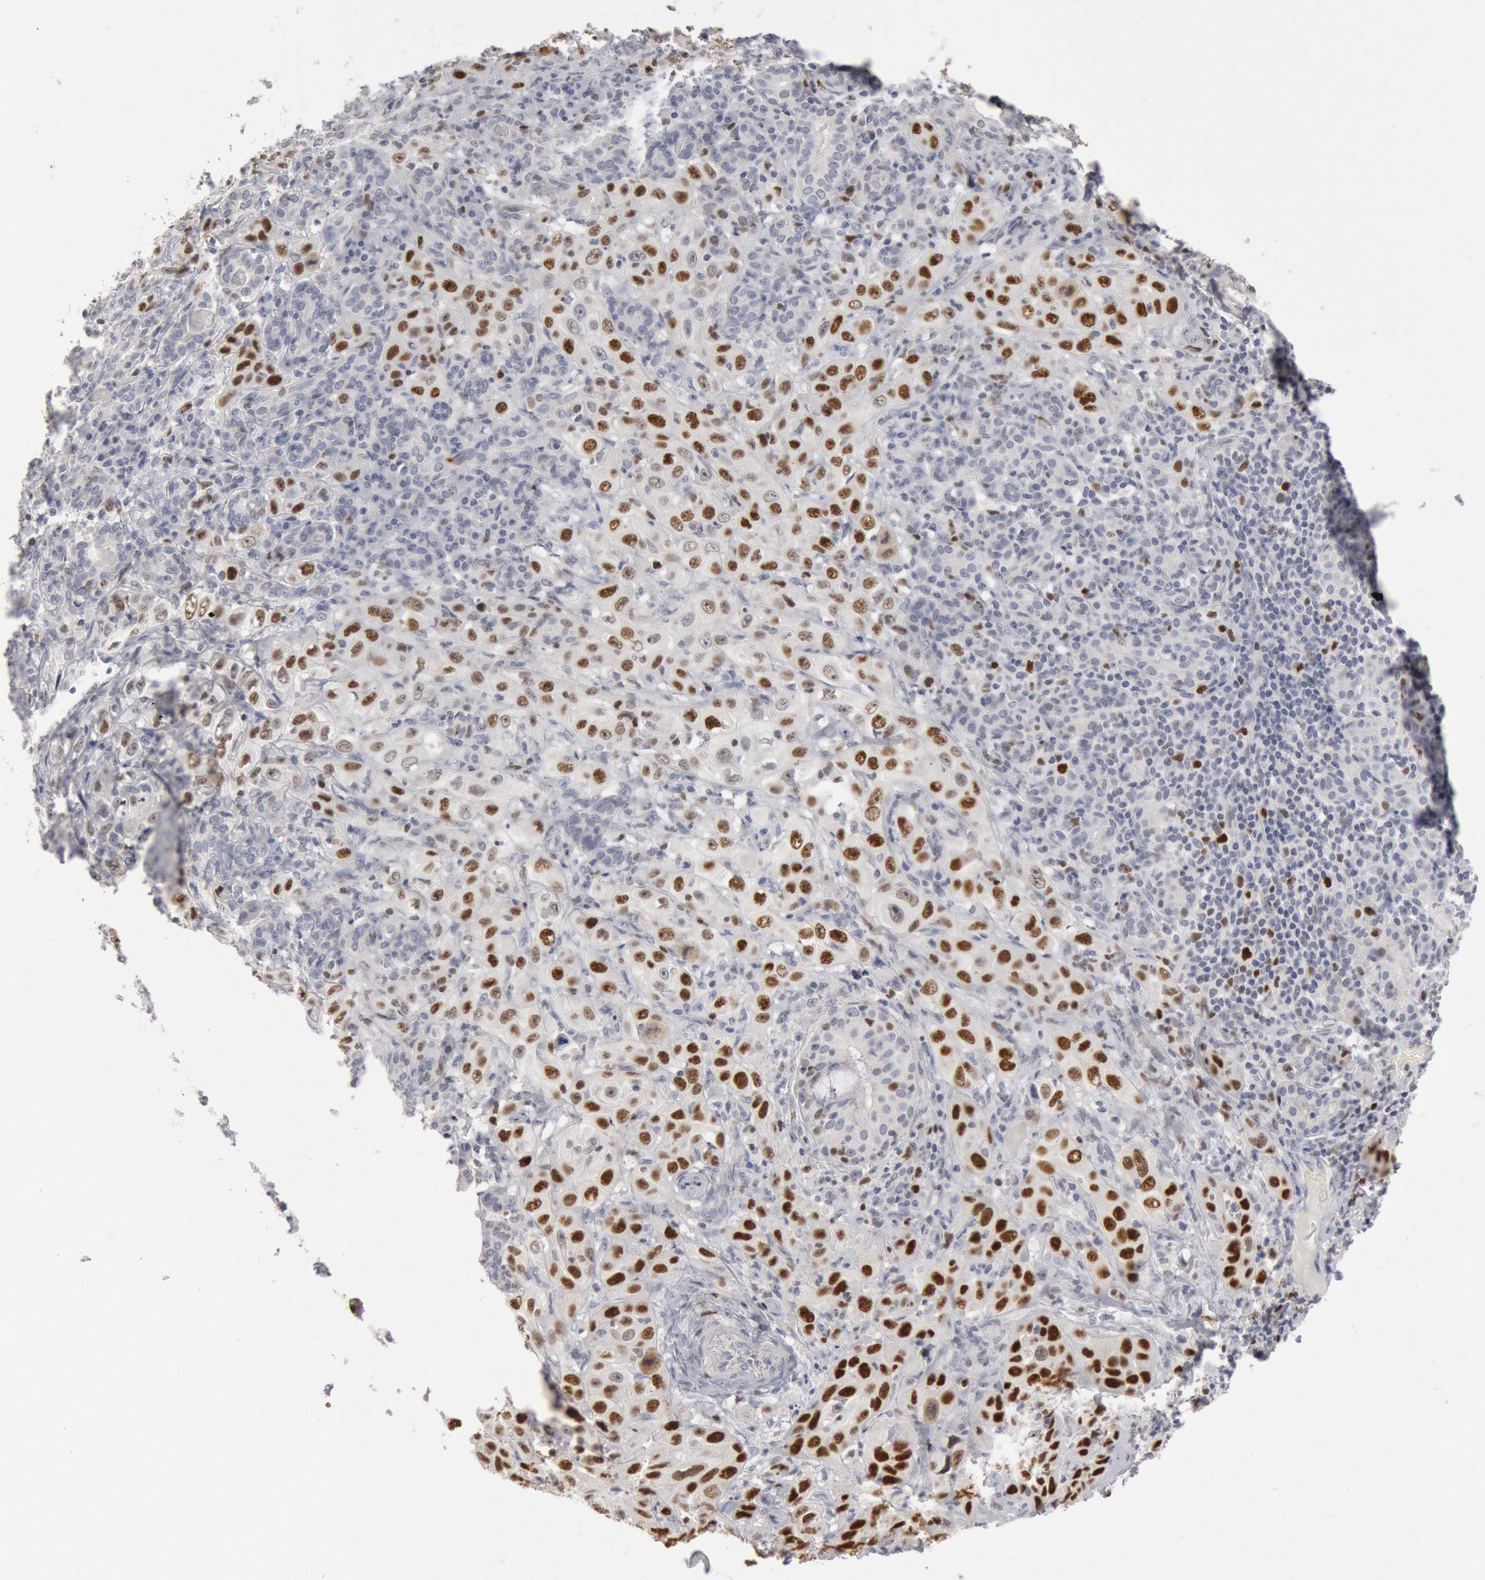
{"staining": {"intensity": "strong", "quantity": "25%-75%", "location": "nuclear"}, "tissue": "skin cancer", "cell_type": "Tumor cells", "image_type": "cancer", "snomed": [{"axis": "morphology", "description": "Squamous cell carcinoma, NOS"}, {"axis": "topography", "description": "Skin"}], "caption": "Tumor cells exhibit strong nuclear staining in approximately 25%-75% of cells in squamous cell carcinoma (skin).", "gene": "WDHD1", "patient": {"sex": "male", "age": 84}}